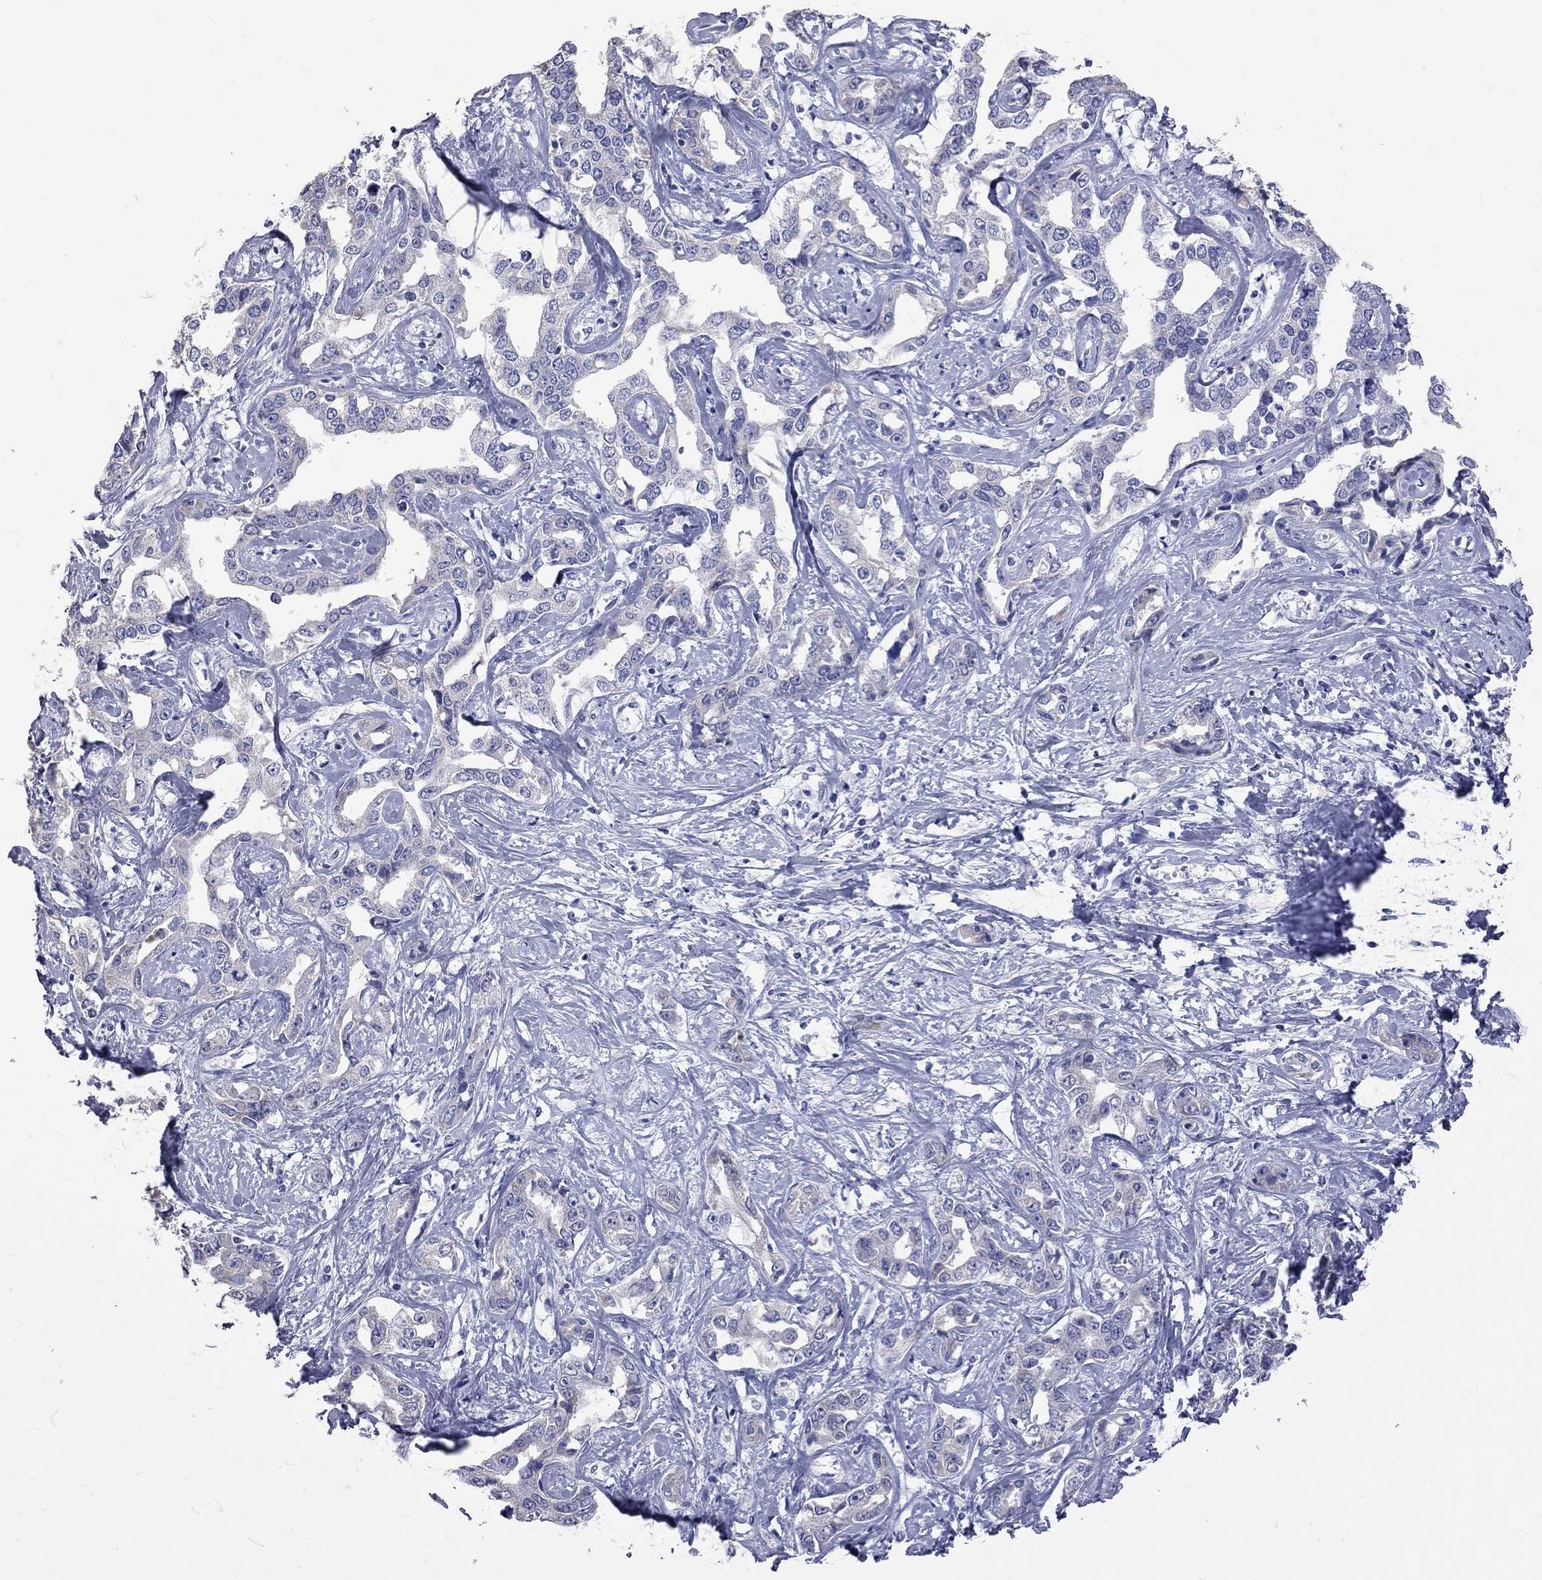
{"staining": {"intensity": "negative", "quantity": "none", "location": "none"}, "tissue": "liver cancer", "cell_type": "Tumor cells", "image_type": "cancer", "snomed": [{"axis": "morphology", "description": "Cholangiocarcinoma"}, {"axis": "topography", "description": "Liver"}], "caption": "Immunohistochemistry histopathology image of cholangiocarcinoma (liver) stained for a protein (brown), which demonstrates no staining in tumor cells.", "gene": "KCND2", "patient": {"sex": "male", "age": 59}}